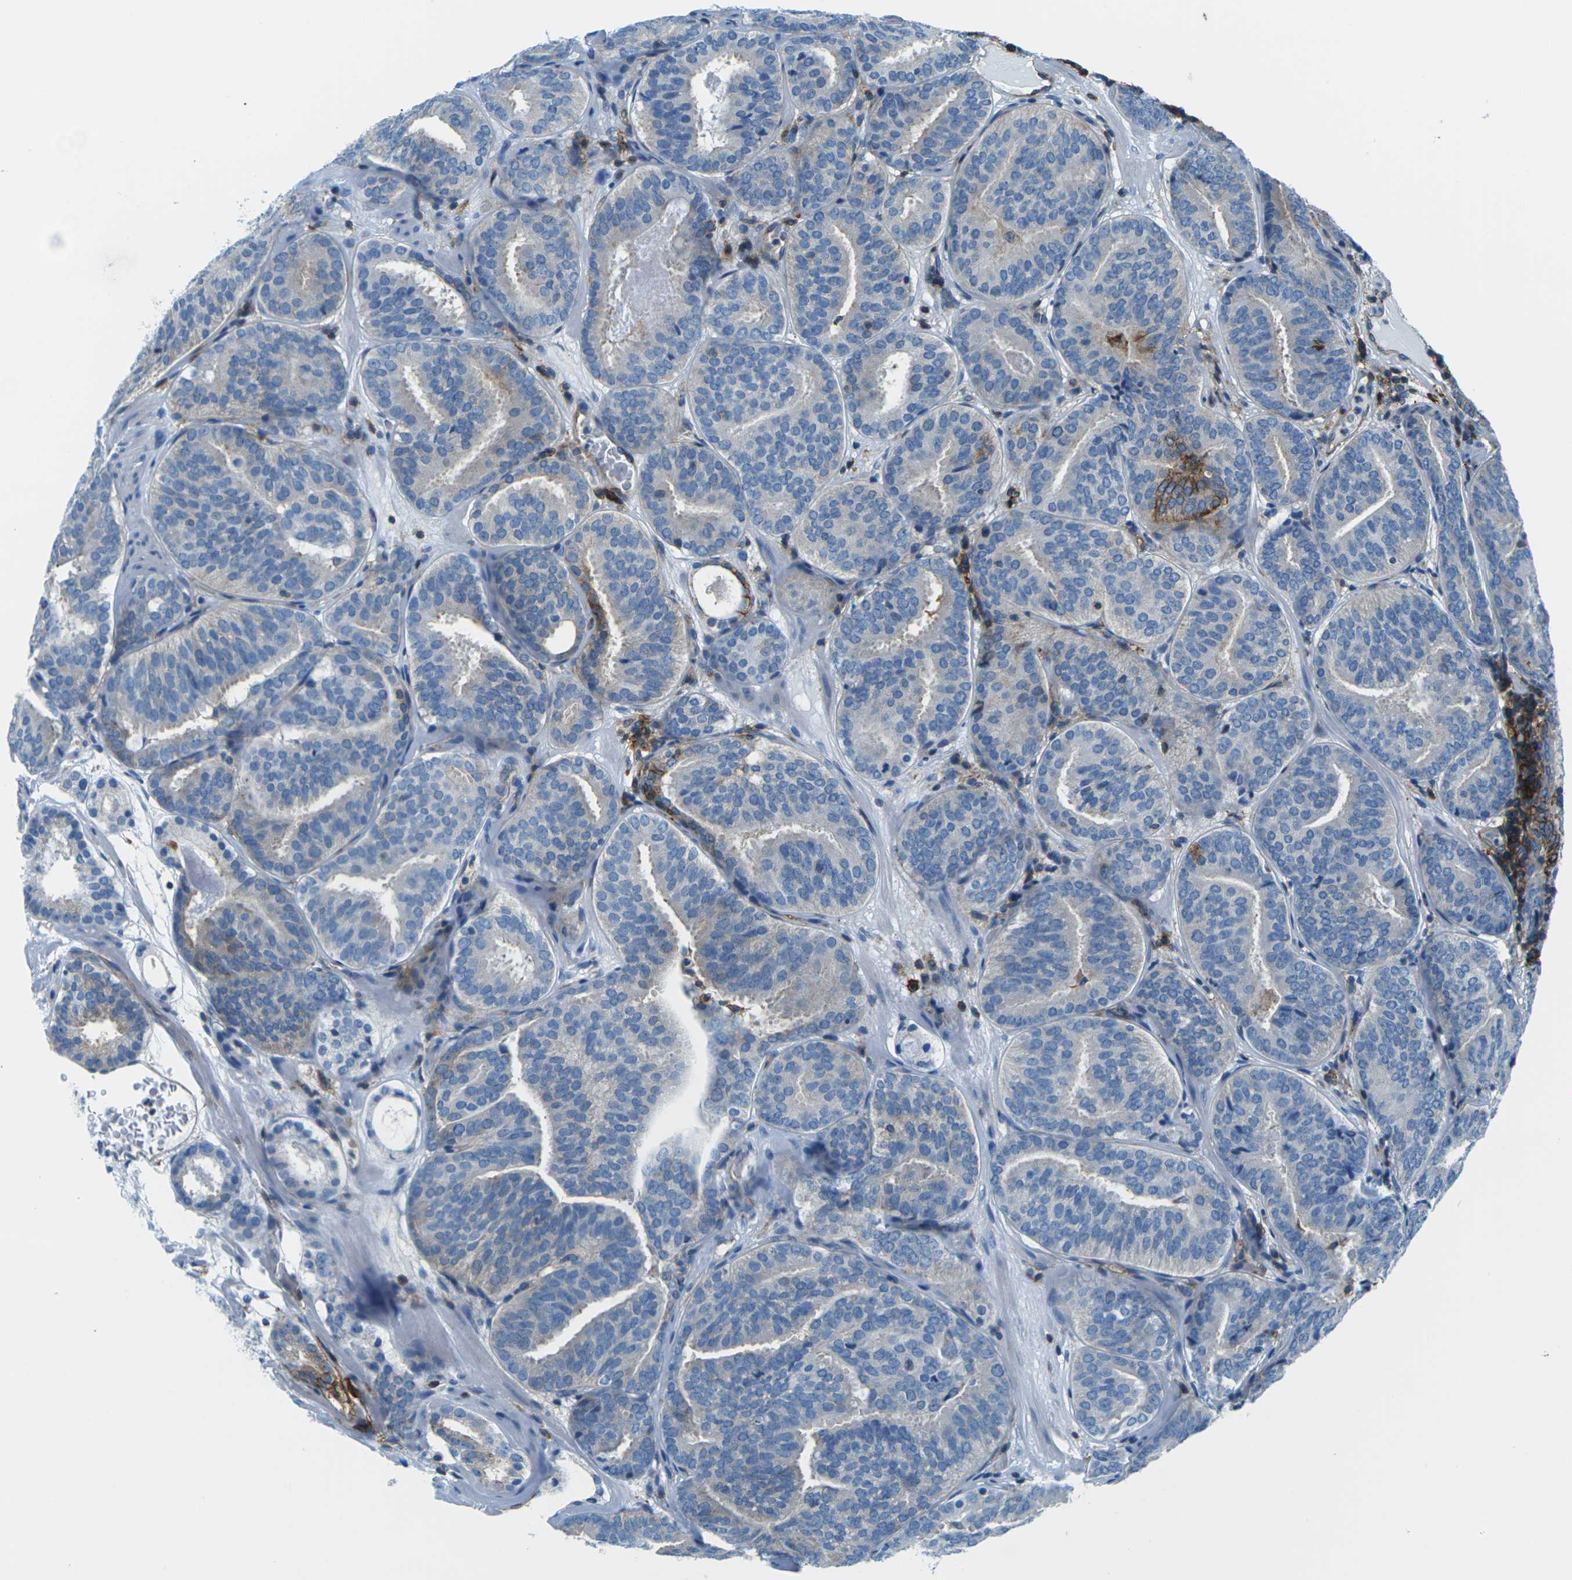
{"staining": {"intensity": "negative", "quantity": "none", "location": "none"}, "tissue": "prostate cancer", "cell_type": "Tumor cells", "image_type": "cancer", "snomed": [{"axis": "morphology", "description": "Adenocarcinoma, Low grade"}, {"axis": "topography", "description": "Prostate"}], "caption": "Protein analysis of prostate low-grade adenocarcinoma demonstrates no significant expression in tumor cells.", "gene": "SOCS4", "patient": {"sex": "male", "age": 69}}